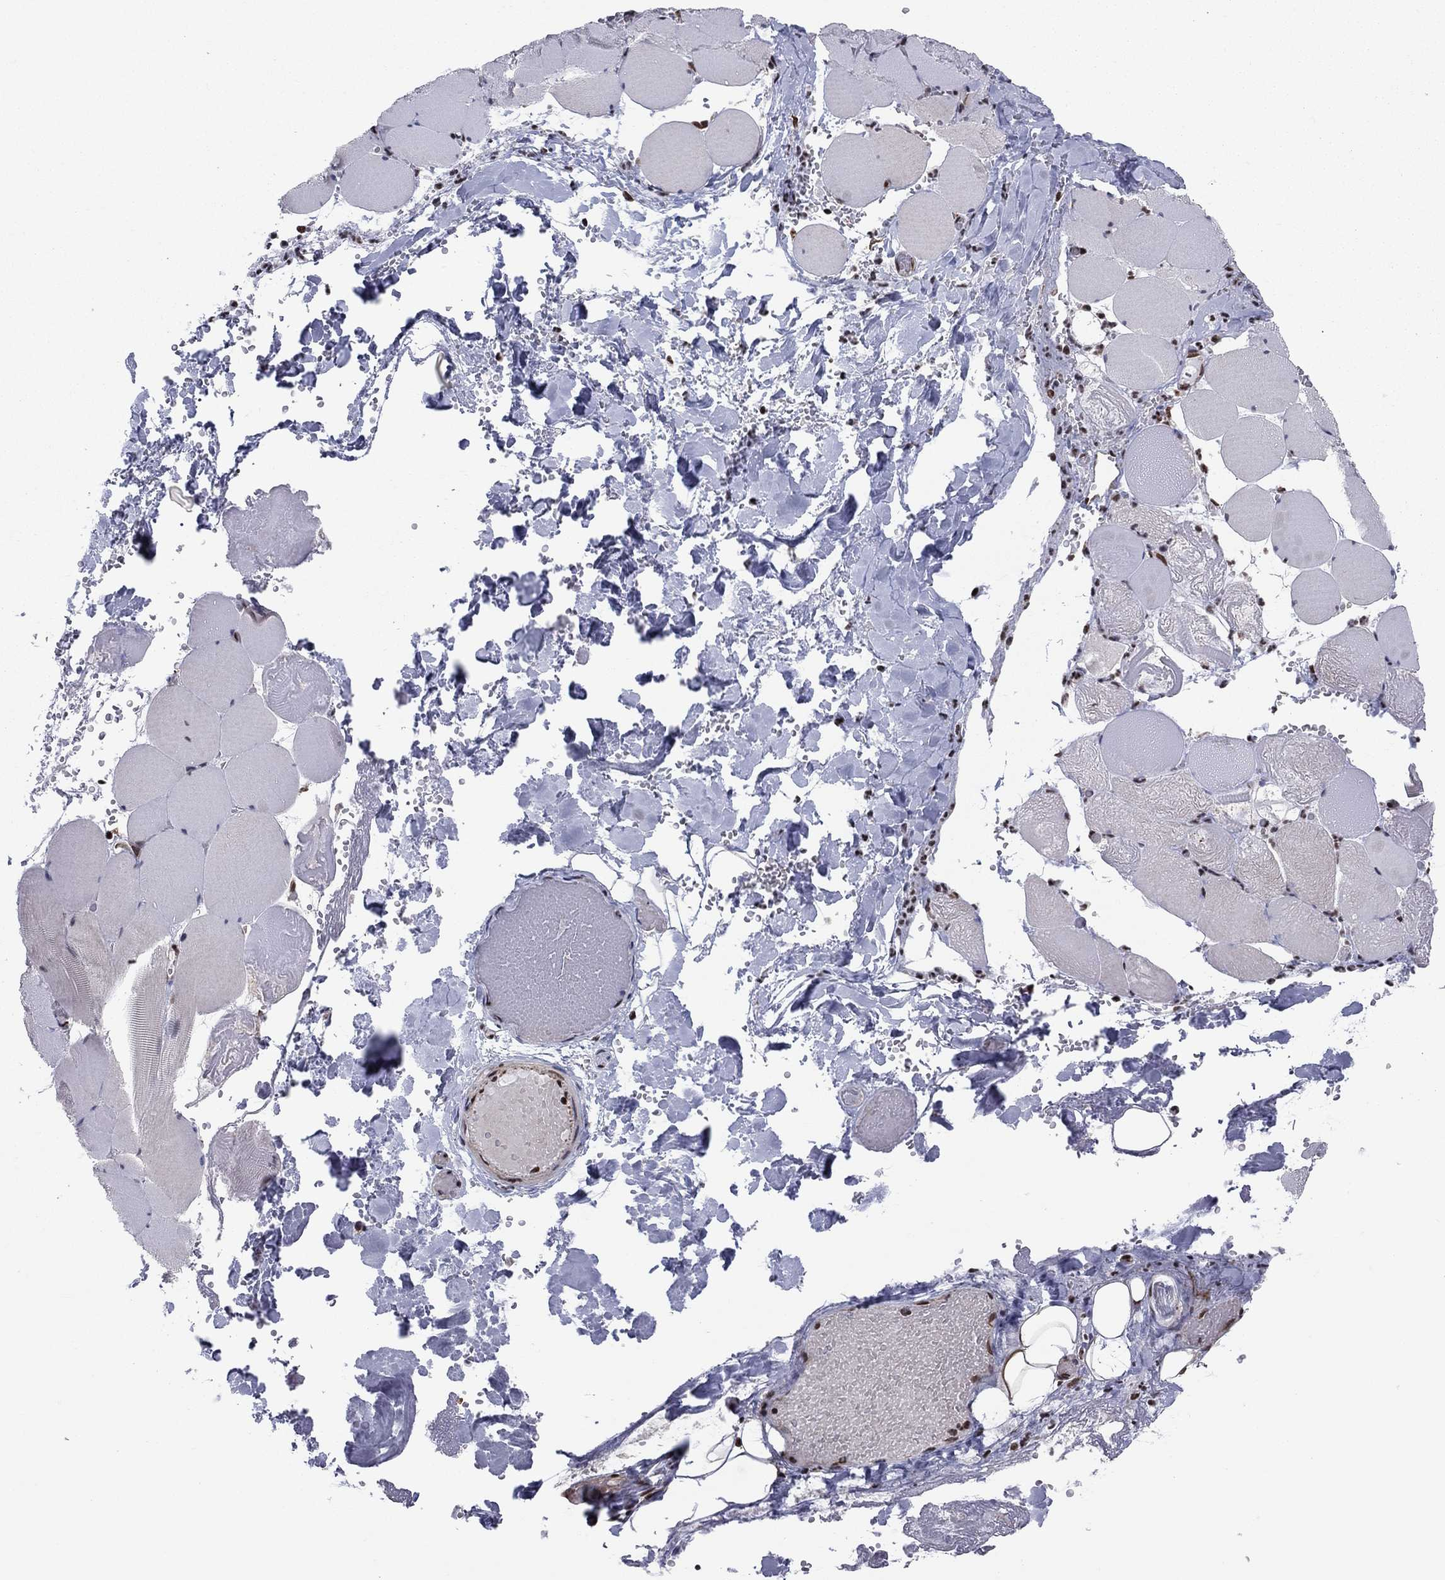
{"staining": {"intensity": "negative", "quantity": "none", "location": "none"}, "tissue": "skeletal muscle", "cell_type": "Myocytes", "image_type": "normal", "snomed": [{"axis": "morphology", "description": "Normal tissue, NOS"}, {"axis": "morphology", "description": "Malignant melanoma, Metastatic site"}, {"axis": "topography", "description": "Skeletal muscle"}], "caption": "DAB (3,3'-diaminobenzidine) immunohistochemical staining of benign human skeletal muscle exhibits no significant staining in myocytes. (Brightfield microscopy of DAB (3,3'-diaminobenzidine) immunohistochemistry (IHC) at high magnification).", "gene": "N4BP2", "patient": {"sex": "male", "age": 50}}